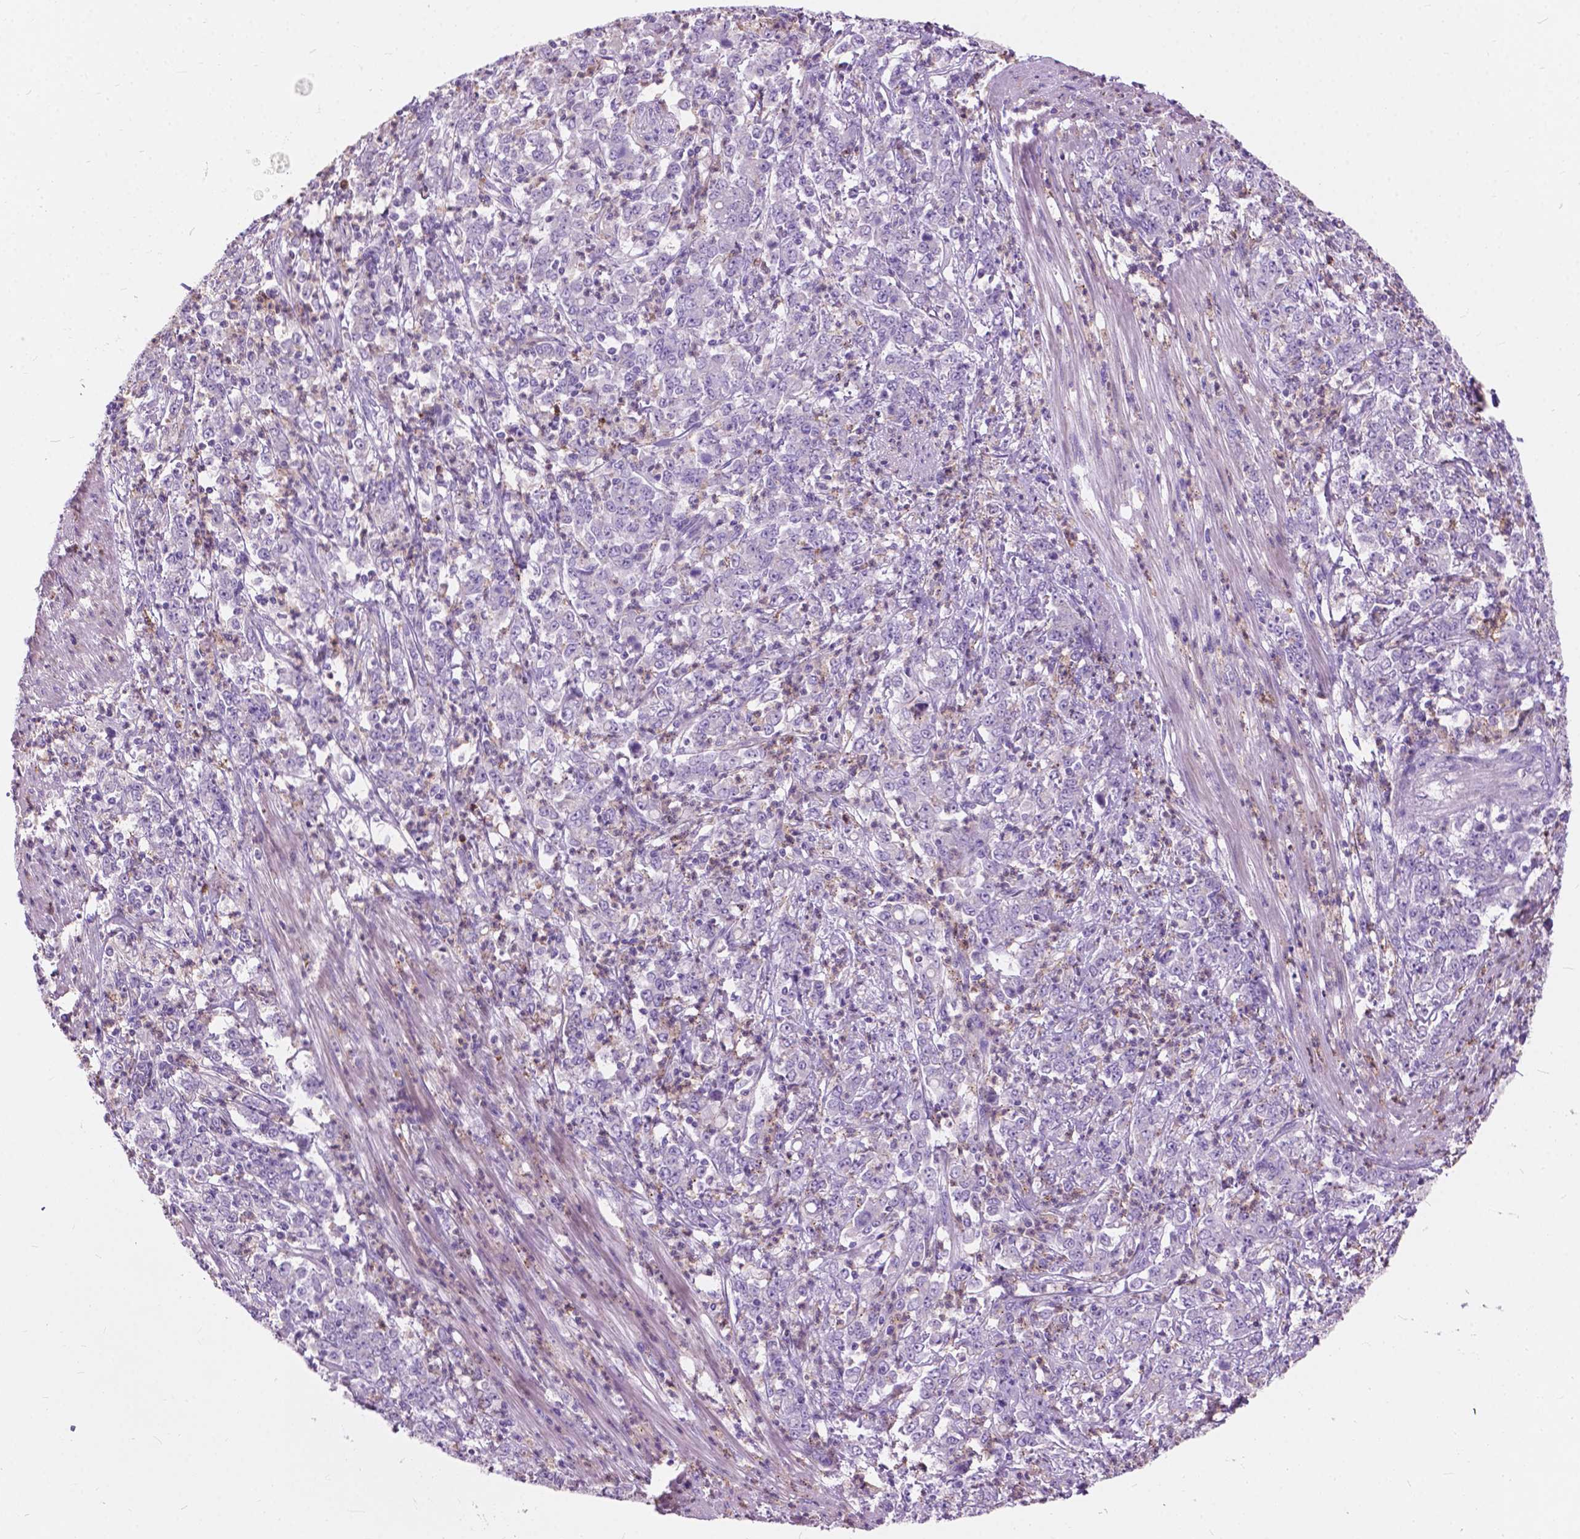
{"staining": {"intensity": "negative", "quantity": "none", "location": "none"}, "tissue": "stomach cancer", "cell_type": "Tumor cells", "image_type": "cancer", "snomed": [{"axis": "morphology", "description": "Adenocarcinoma, NOS"}, {"axis": "topography", "description": "Stomach, lower"}], "caption": "Protein analysis of stomach adenocarcinoma shows no significant staining in tumor cells.", "gene": "PRR35", "patient": {"sex": "female", "age": 71}}